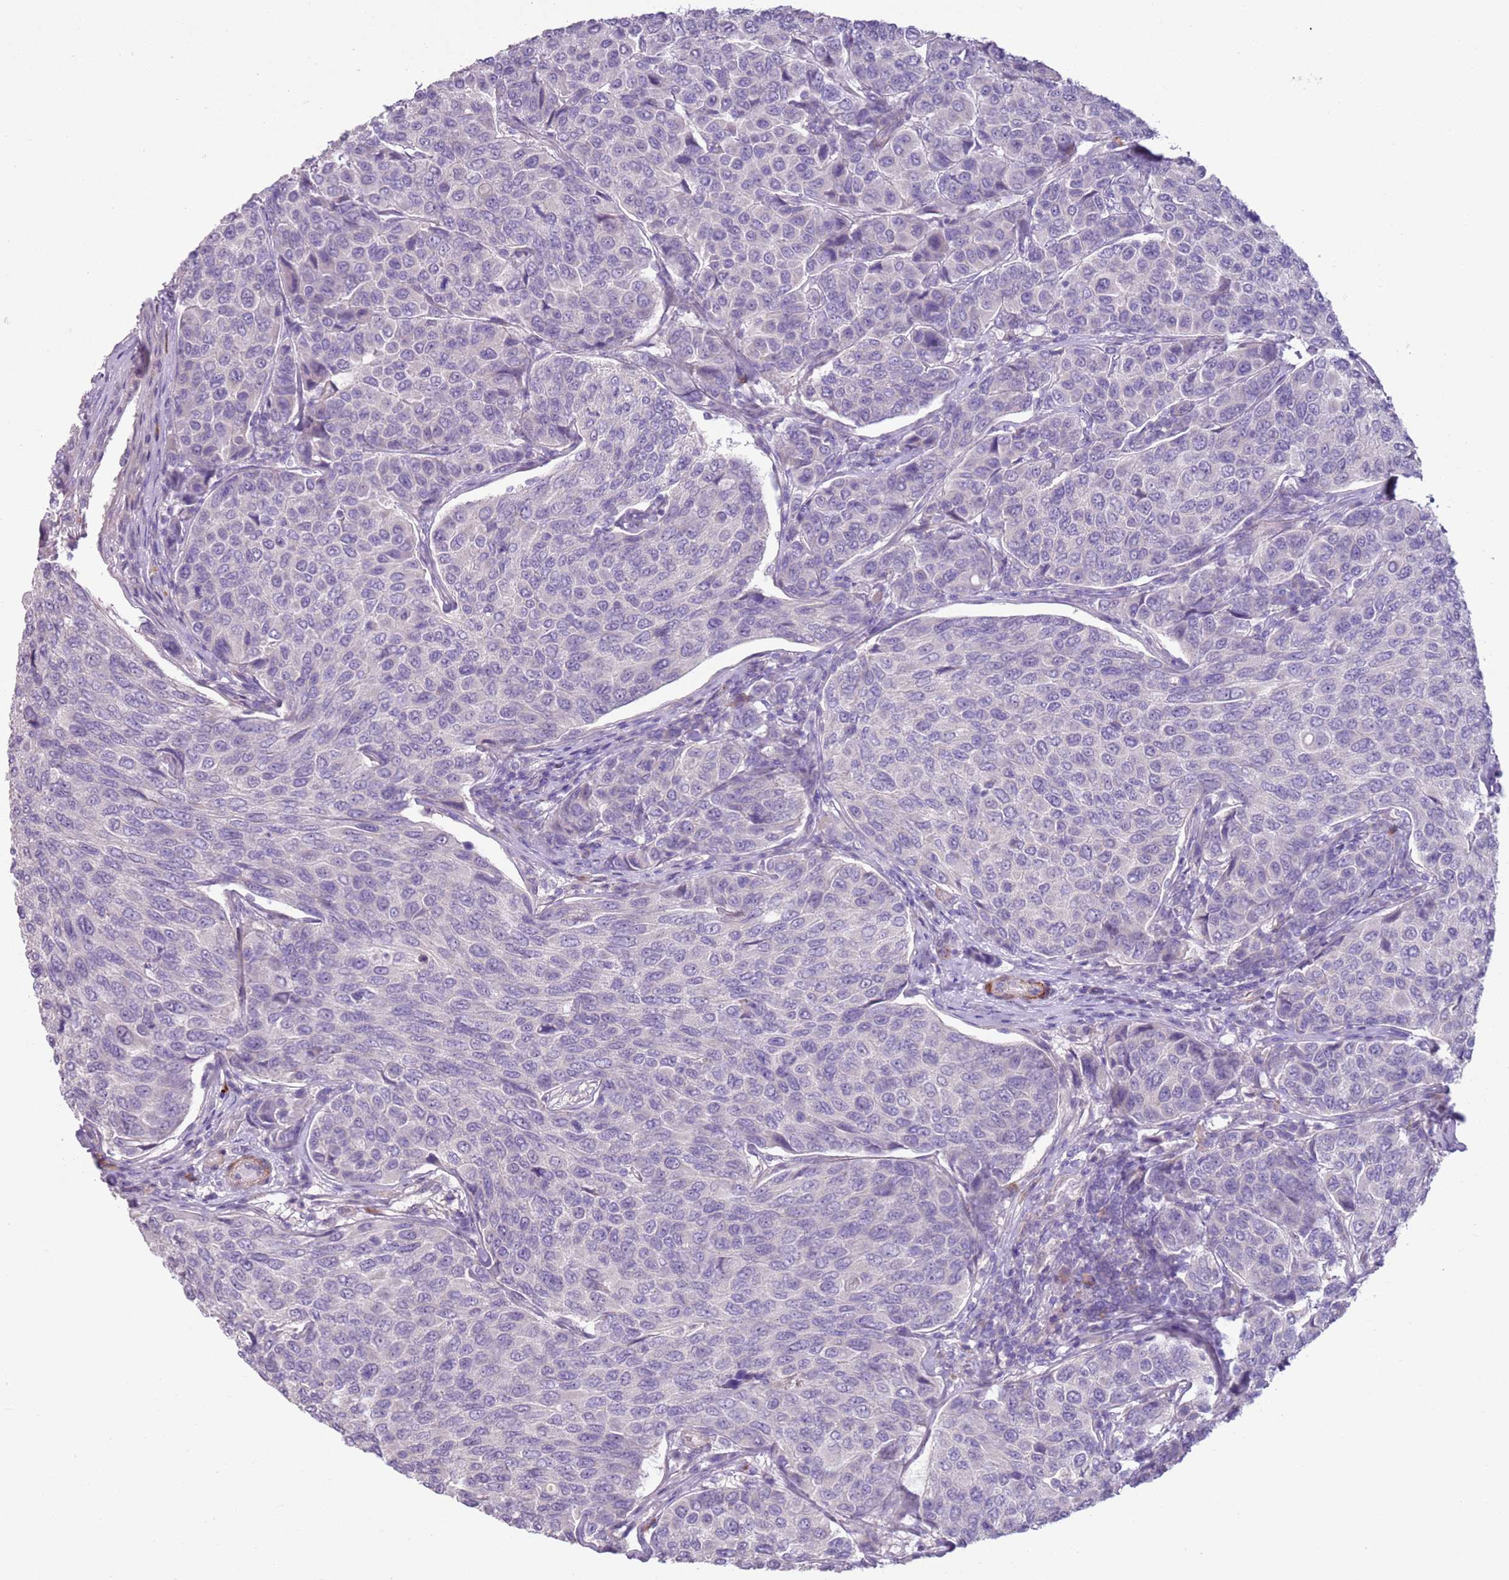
{"staining": {"intensity": "negative", "quantity": "none", "location": "none"}, "tissue": "breast cancer", "cell_type": "Tumor cells", "image_type": "cancer", "snomed": [{"axis": "morphology", "description": "Duct carcinoma"}, {"axis": "topography", "description": "Breast"}], "caption": "A high-resolution histopathology image shows IHC staining of breast cancer (invasive ductal carcinoma), which reveals no significant expression in tumor cells.", "gene": "ZNF239", "patient": {"sex": "female", "age": 55}}